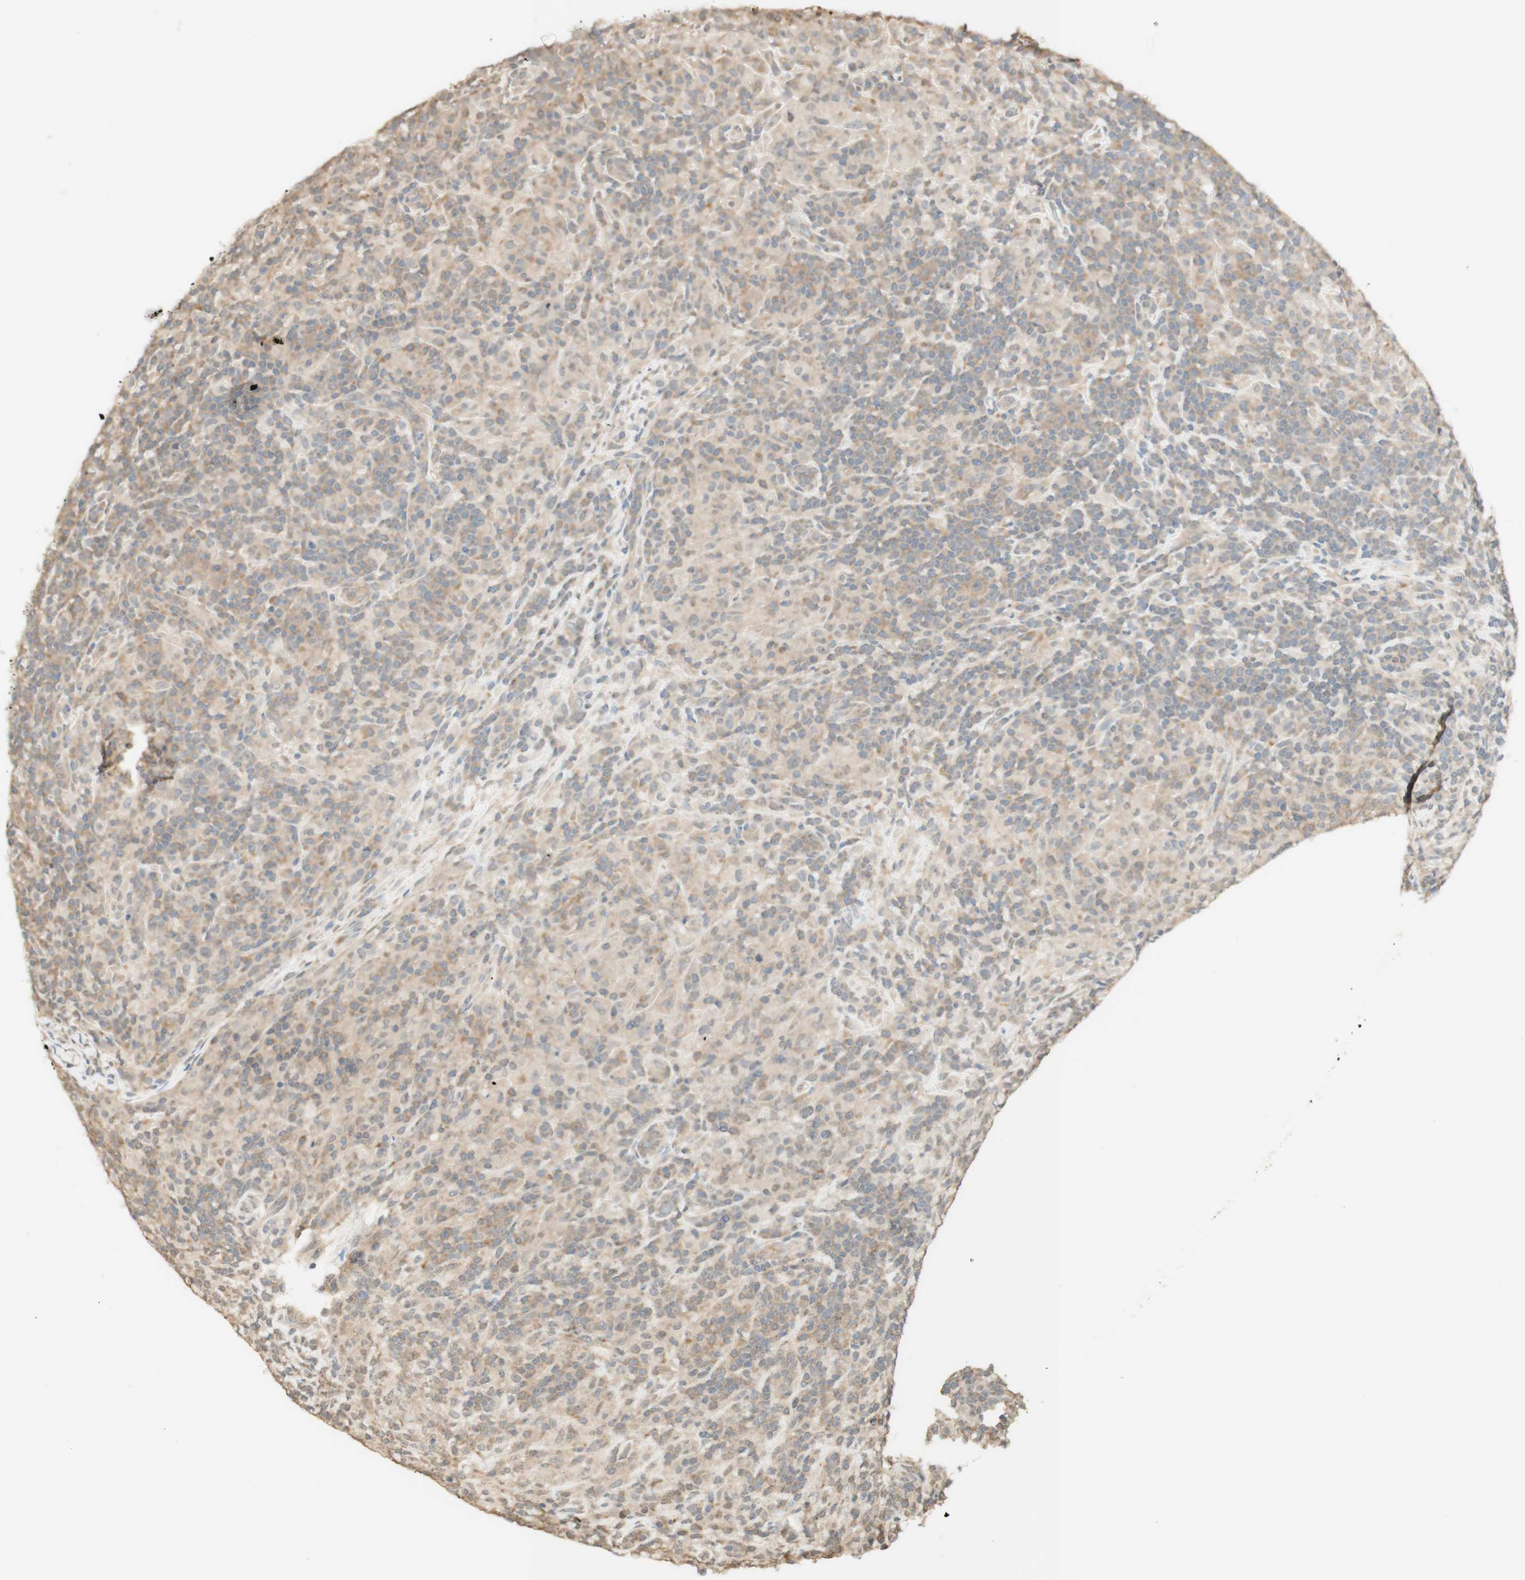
{"staining": {"intensity": "moderate", "quantity": ">75%", "location": "cytoplasmic/membranous"}, "tissue": "lymphoma", "cell_type": "Tumor cells", "image_type": "cancer", "snomed": [{"axis": "morphology", "description": "Hodgkin's disease, NOS"}, {"axis": "topography", "description": "Lymph node"}], "caption": "Hodgkin's disease stained for a protein shows moderate cytoplasmic/membranous positivity in tumor cells.", "gene": "SPINT2", "patient": {"sex": "male", "age": 70}}